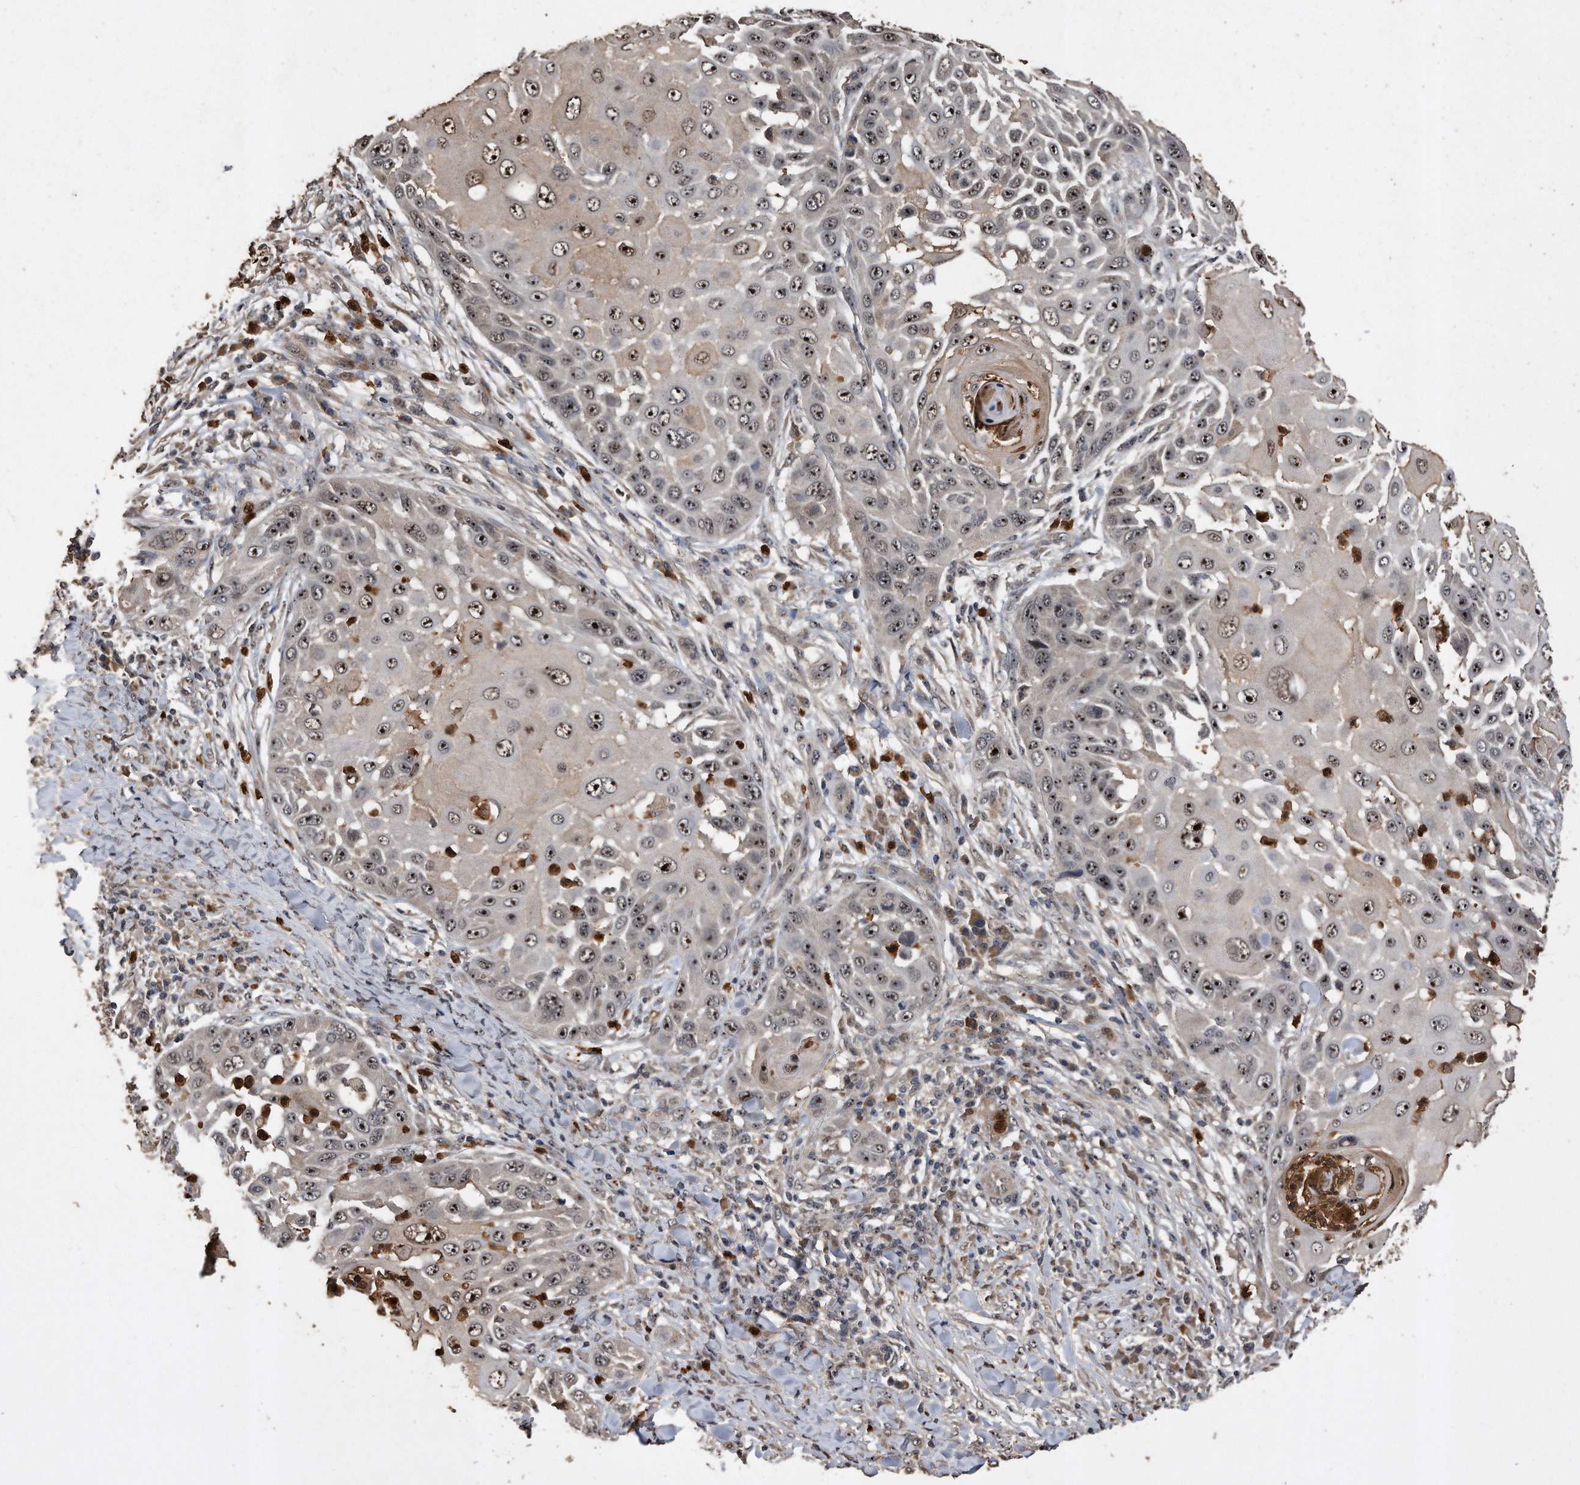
{"staining": {"intensity": "moderate", "quantity": ">75%", "location": "nuclear"}, "tissue": "skin cancer", "cell_type": "Tumor cells", "image_type": "cancer", "snomed": [{"axis": "morphology", "description": "Squamous cell carcinoma, NOS"}, {"axis": "topography", "description": "Skin"}], "caption": "Approximately >75% of tumor cells in skin cancer (squamous cell carcinoma) display moderate nuclear protein positivity as visualized by brown immunohistochemical staining.", "gene": "PELO", "patient": {"sex": "female", "age": 44}}